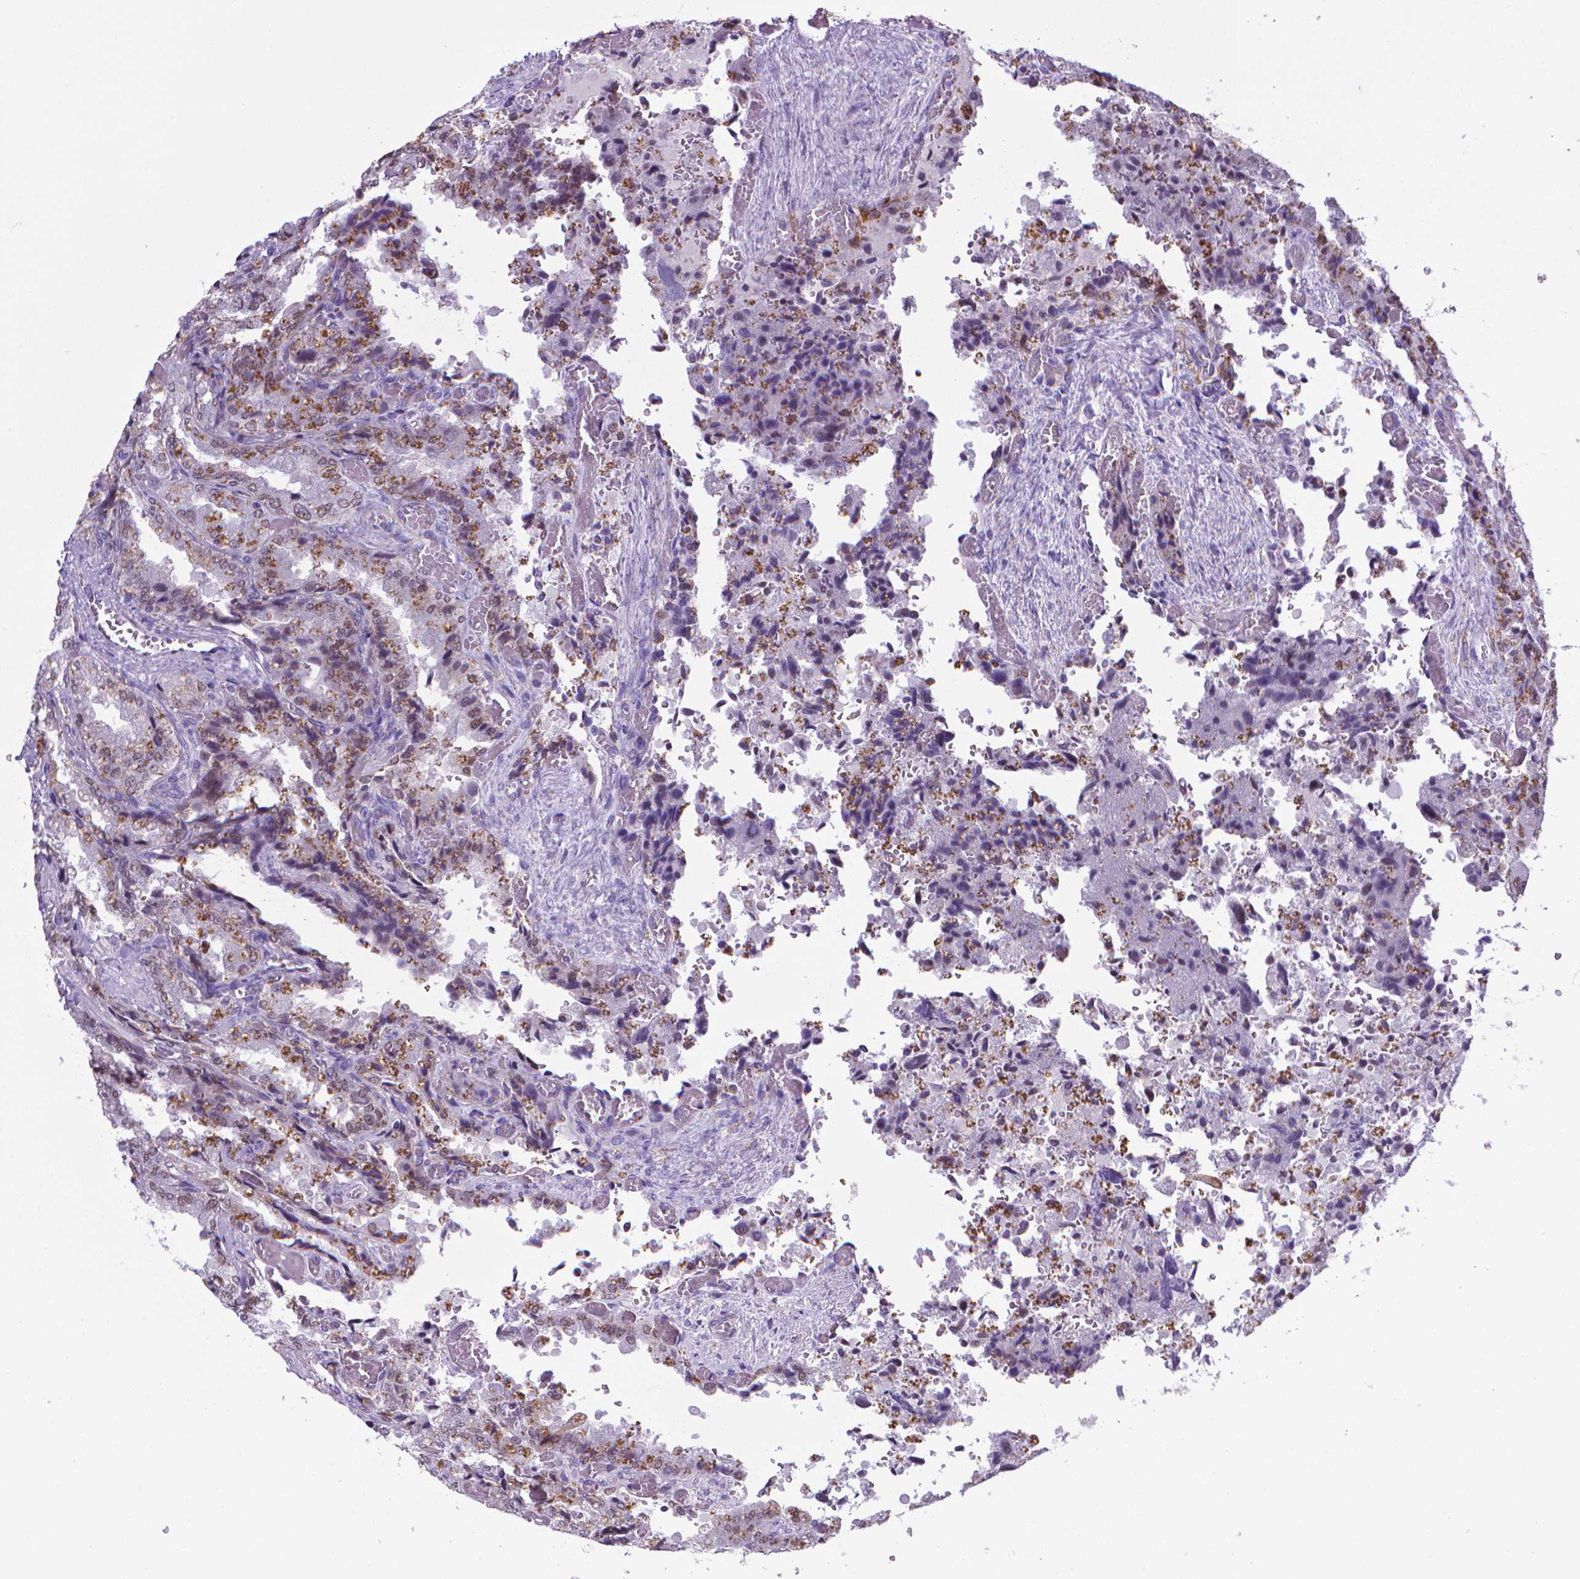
{"staining": {"intensity": "moderate", "quantity": ">75%", "location": "nuclear"}, "tissue": "seminal vesicle", "cell_type": "Glandular cells", "image_type": "normal", "snomed": [{"axis": "morphology", "description": "Normal tissue, NOS"}, {"axis": "topography", "description": "Seminal veicle"}], "caption": "Protein analysis of normal seminal vesicle demonstrates moderate nuclear staining in about >75% of glandular cells.", "gene": "POU3F3", "patient": {"sex": "male", "age": 57}}